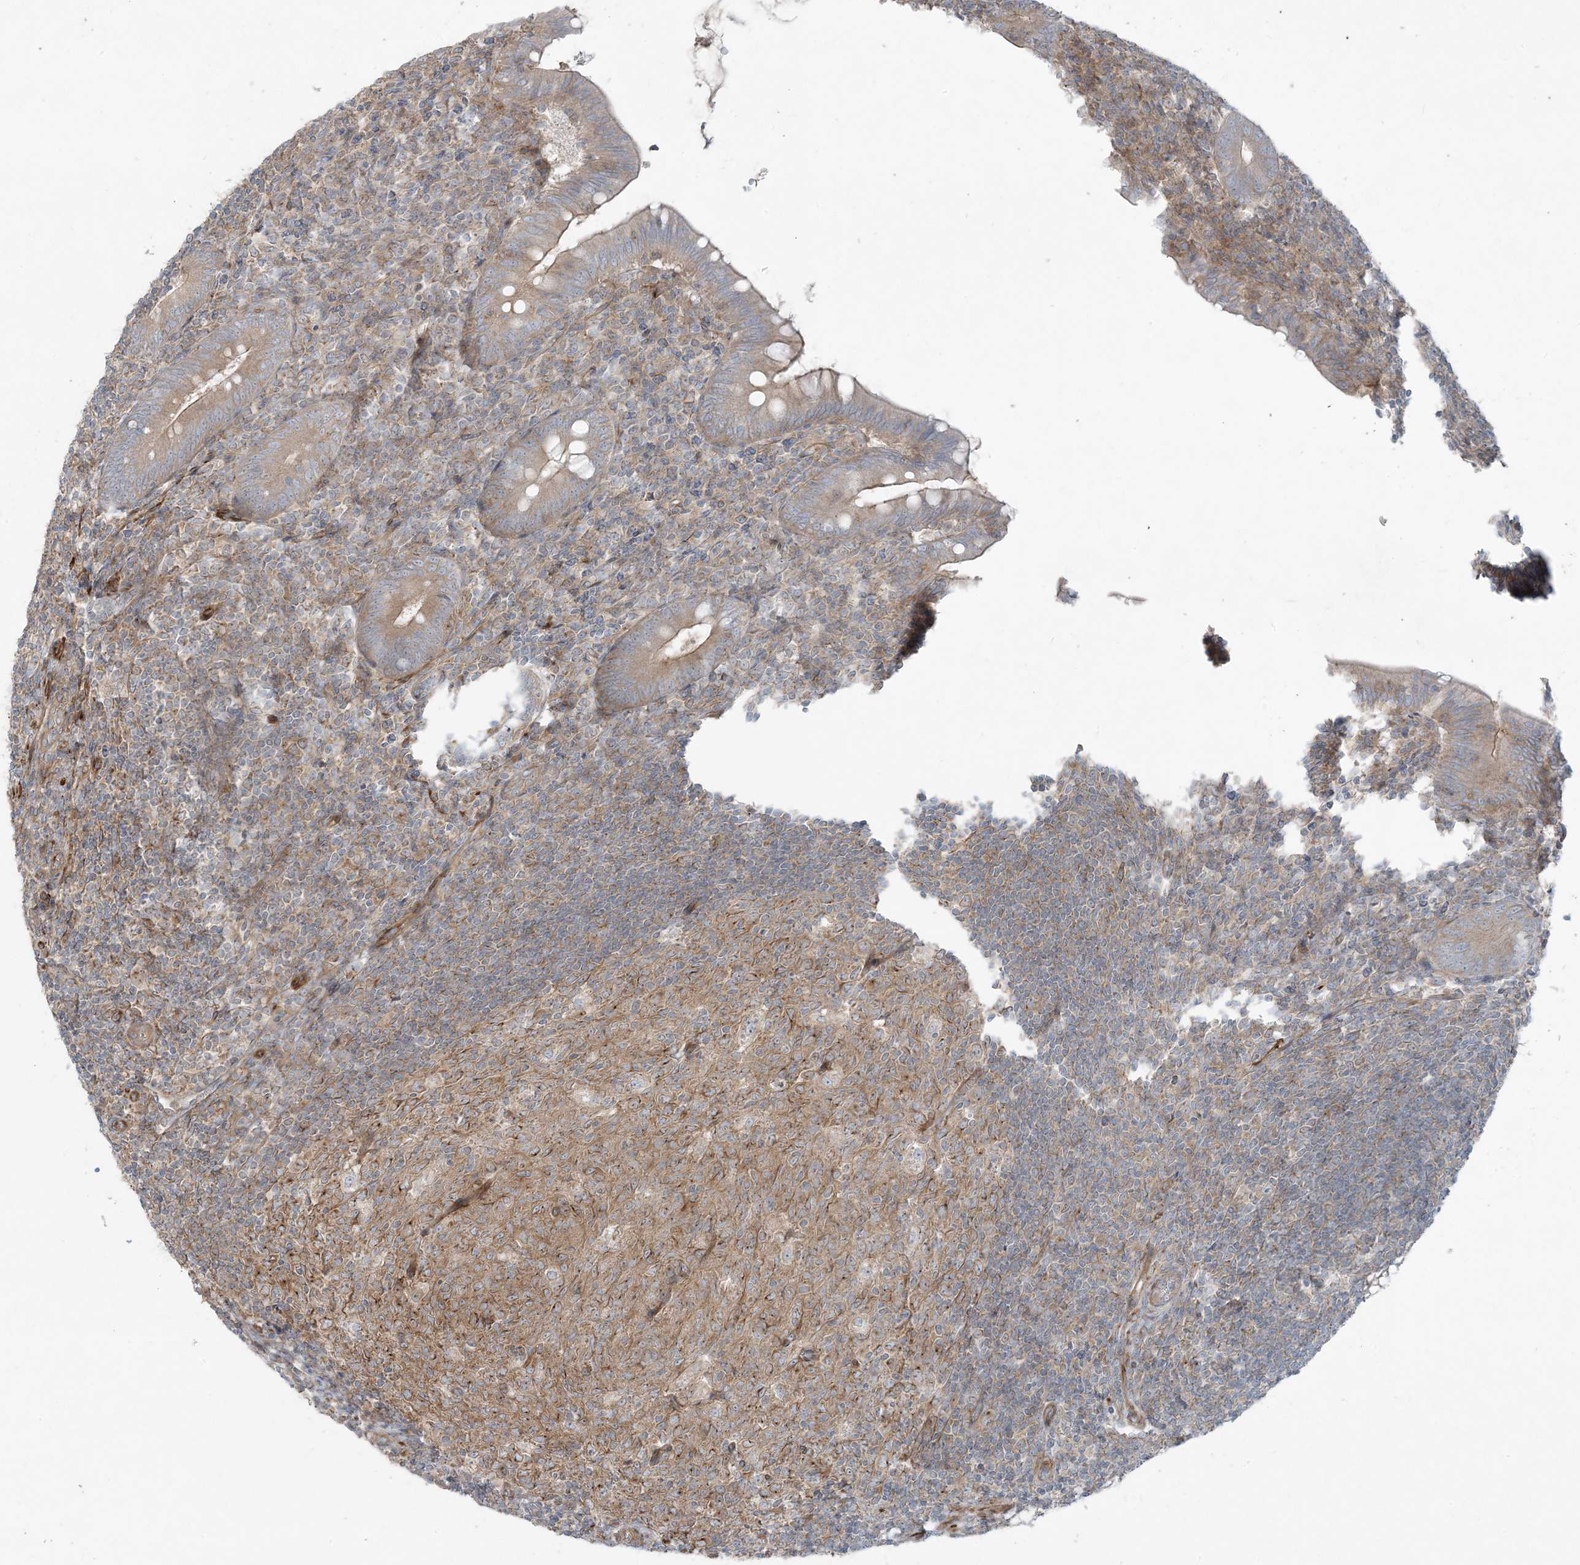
{"staining": {"intensity": "weak", "quantity": ">75%", "location": "cytoplasmic/membranous"}, "tissue": "appendix", "cell_type": "Glandular cells", "image_type": "normal", "snomed": [{"axis": "morphology", "description": "Normal tissue, NOS"}, {"axis": "topography", "description": "Appendix"}], "caption": "The image reveals immunohistochemical staining of benign appendix. There is weak cytoplasmic/membranous expression is appreciated in approximately >75% of glandular cells. Using DAB (brown) and hematoxylin (blue) stains, captured at high magnification using brightfield microscopy.", "gene": "PIK3R4", "patient": {"sex": "male", "age": 14}}